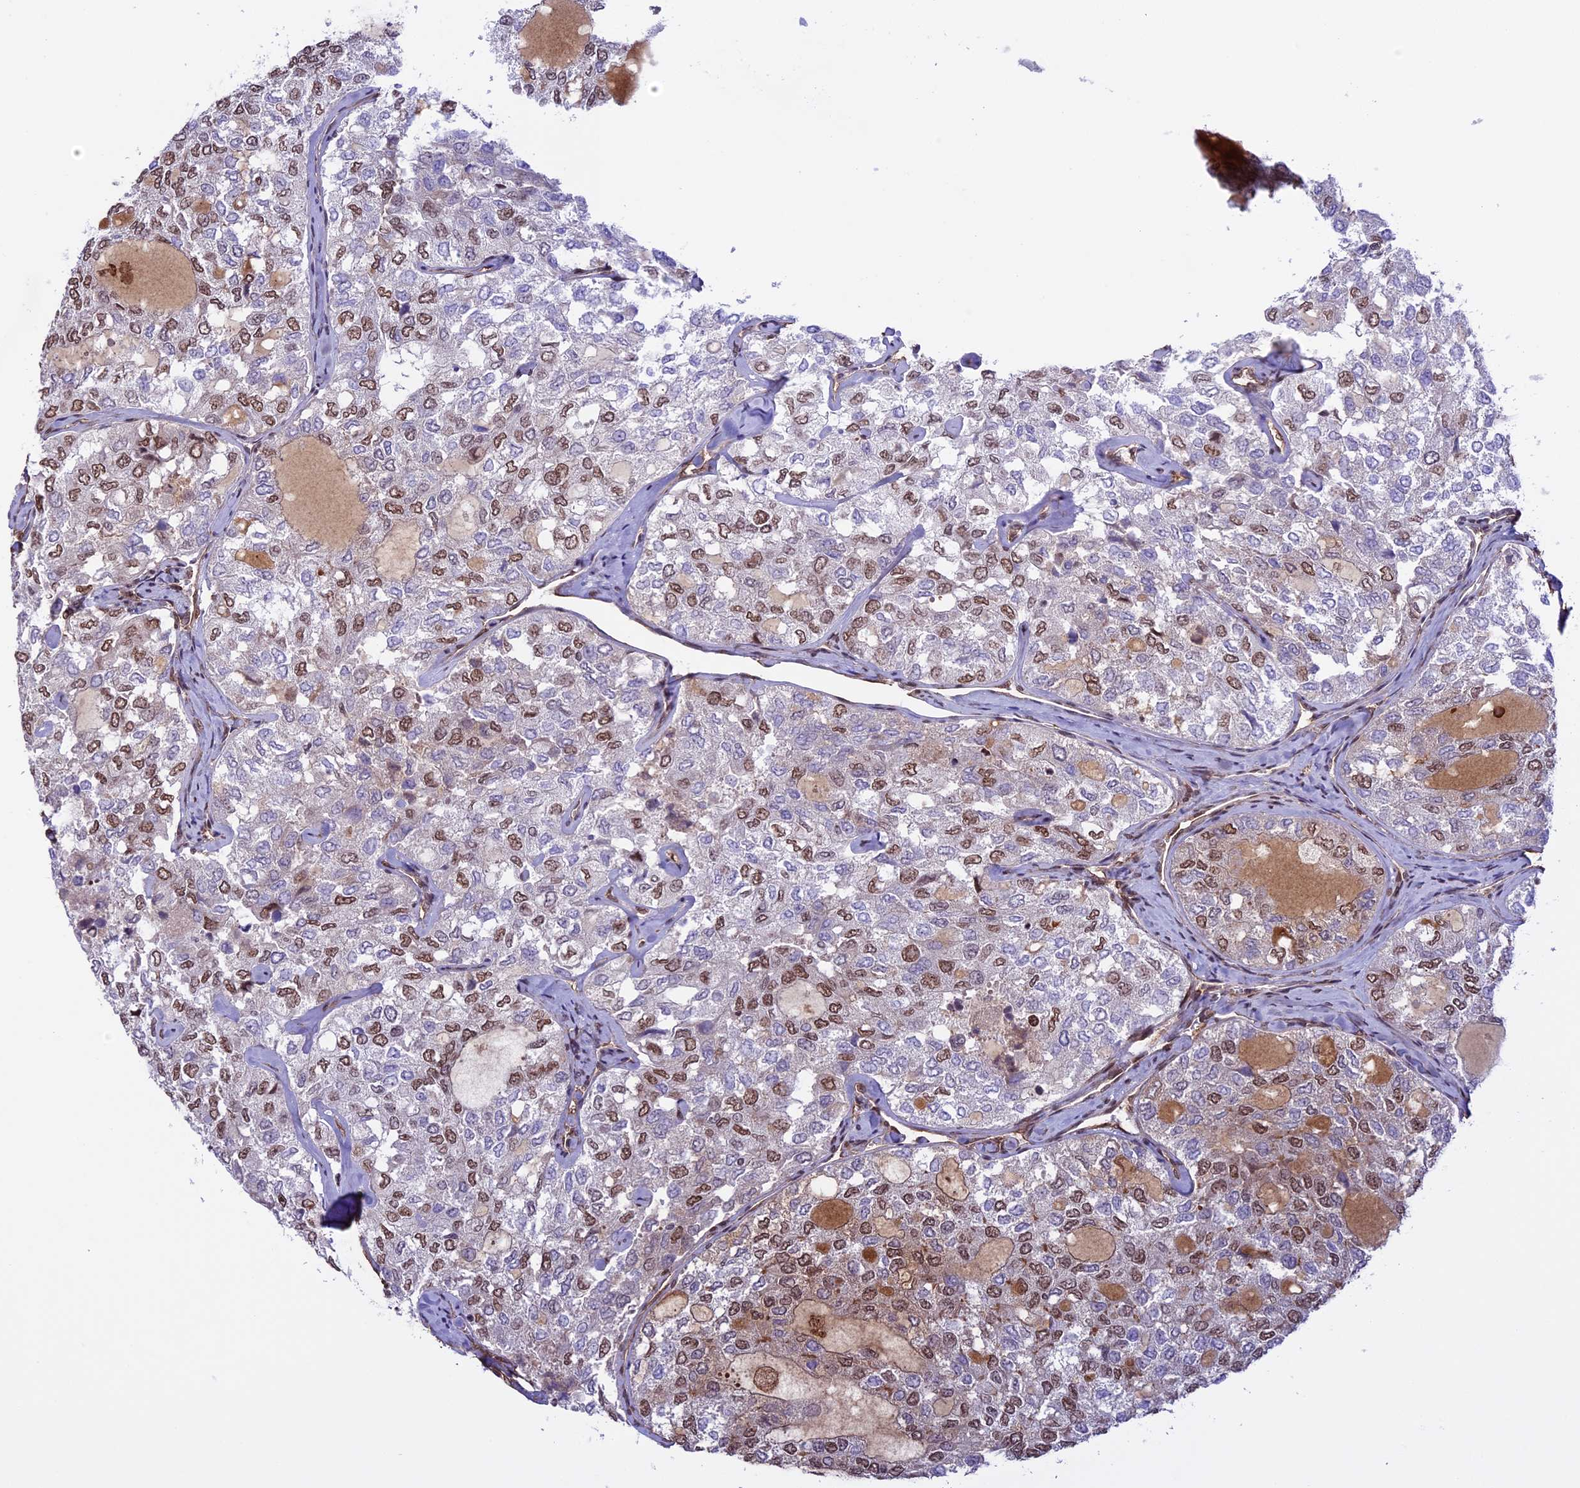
{"staining": {"intensity": "moderate", "quantity": "25%-75%", "location": "nuclear"}, "tissue": "thyroid cancer", "cell_type": "Tumor cells", "image_type": "cancer", "snomed": [{"axis": "morphology", "description": "Follicular adenoma carcinoma, NOS"}, {"axis": "topography", "description": "Thyroid gland"}], "caption": "Thyroid cancer (follicular adenoma carcinoma) tissue demonstrates moderate nuclear positivity in approximately 25%-75% of tumor cells", "gene": "MPHOSPH8", "patient": {"sex": "male", "age": 75}}